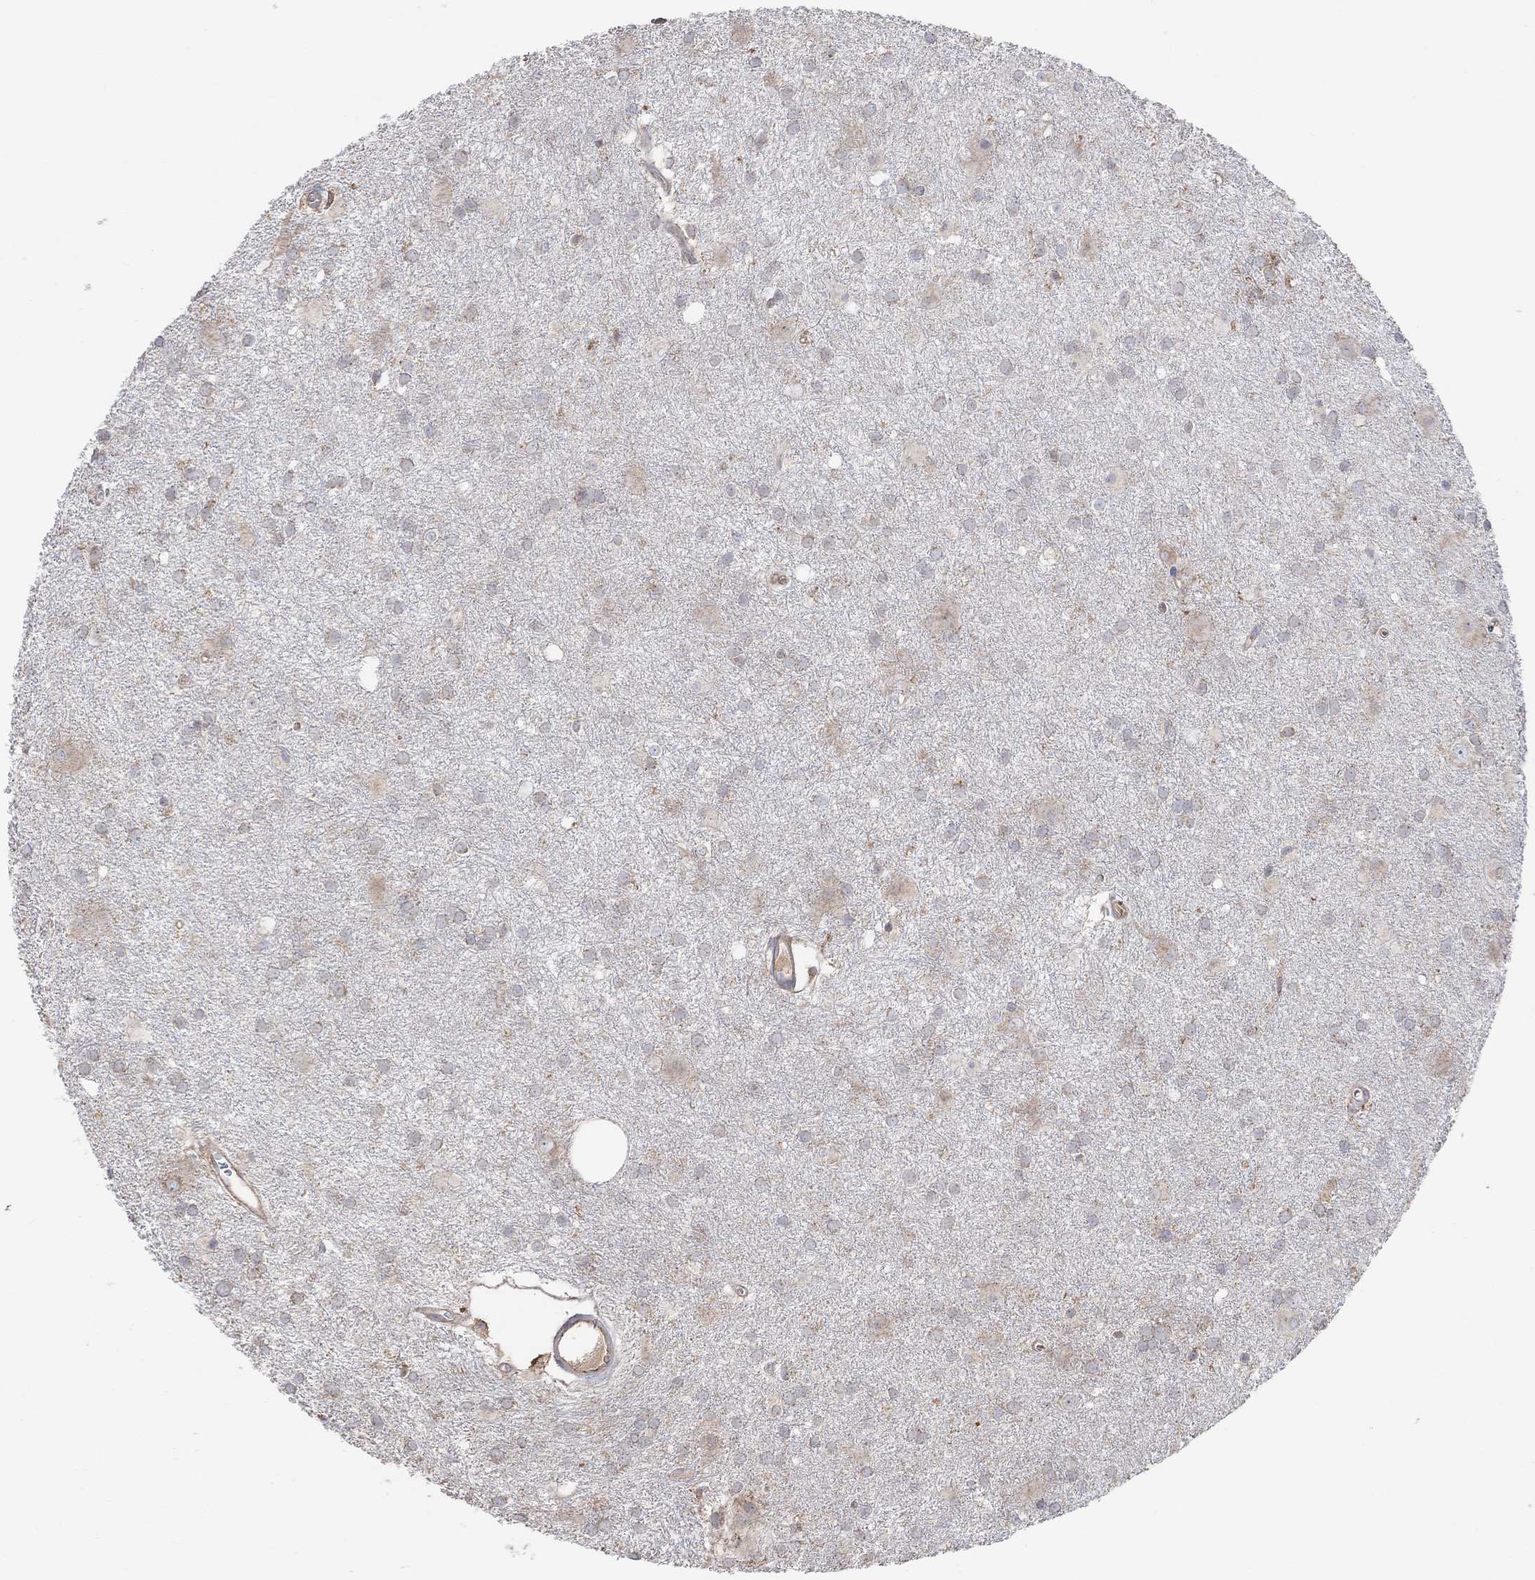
{"staining": {"intensity": "negative", "quantity": "none", "location": "none"}, "tissue": "glioma", "cell_type": "Tumor cells", "image_type": "cancer", "snomed": [{"axis": "morphology", "description": "Glioma, malignant, Low grade"}, {"axis": "topography", "description": "Brain"}], "caption": "The IHC histopathology image has no significant expression in tumor cells of glioma tissue.", "gene": "BLOC1S3", "patient": {"sex": "male", "age": 58}}